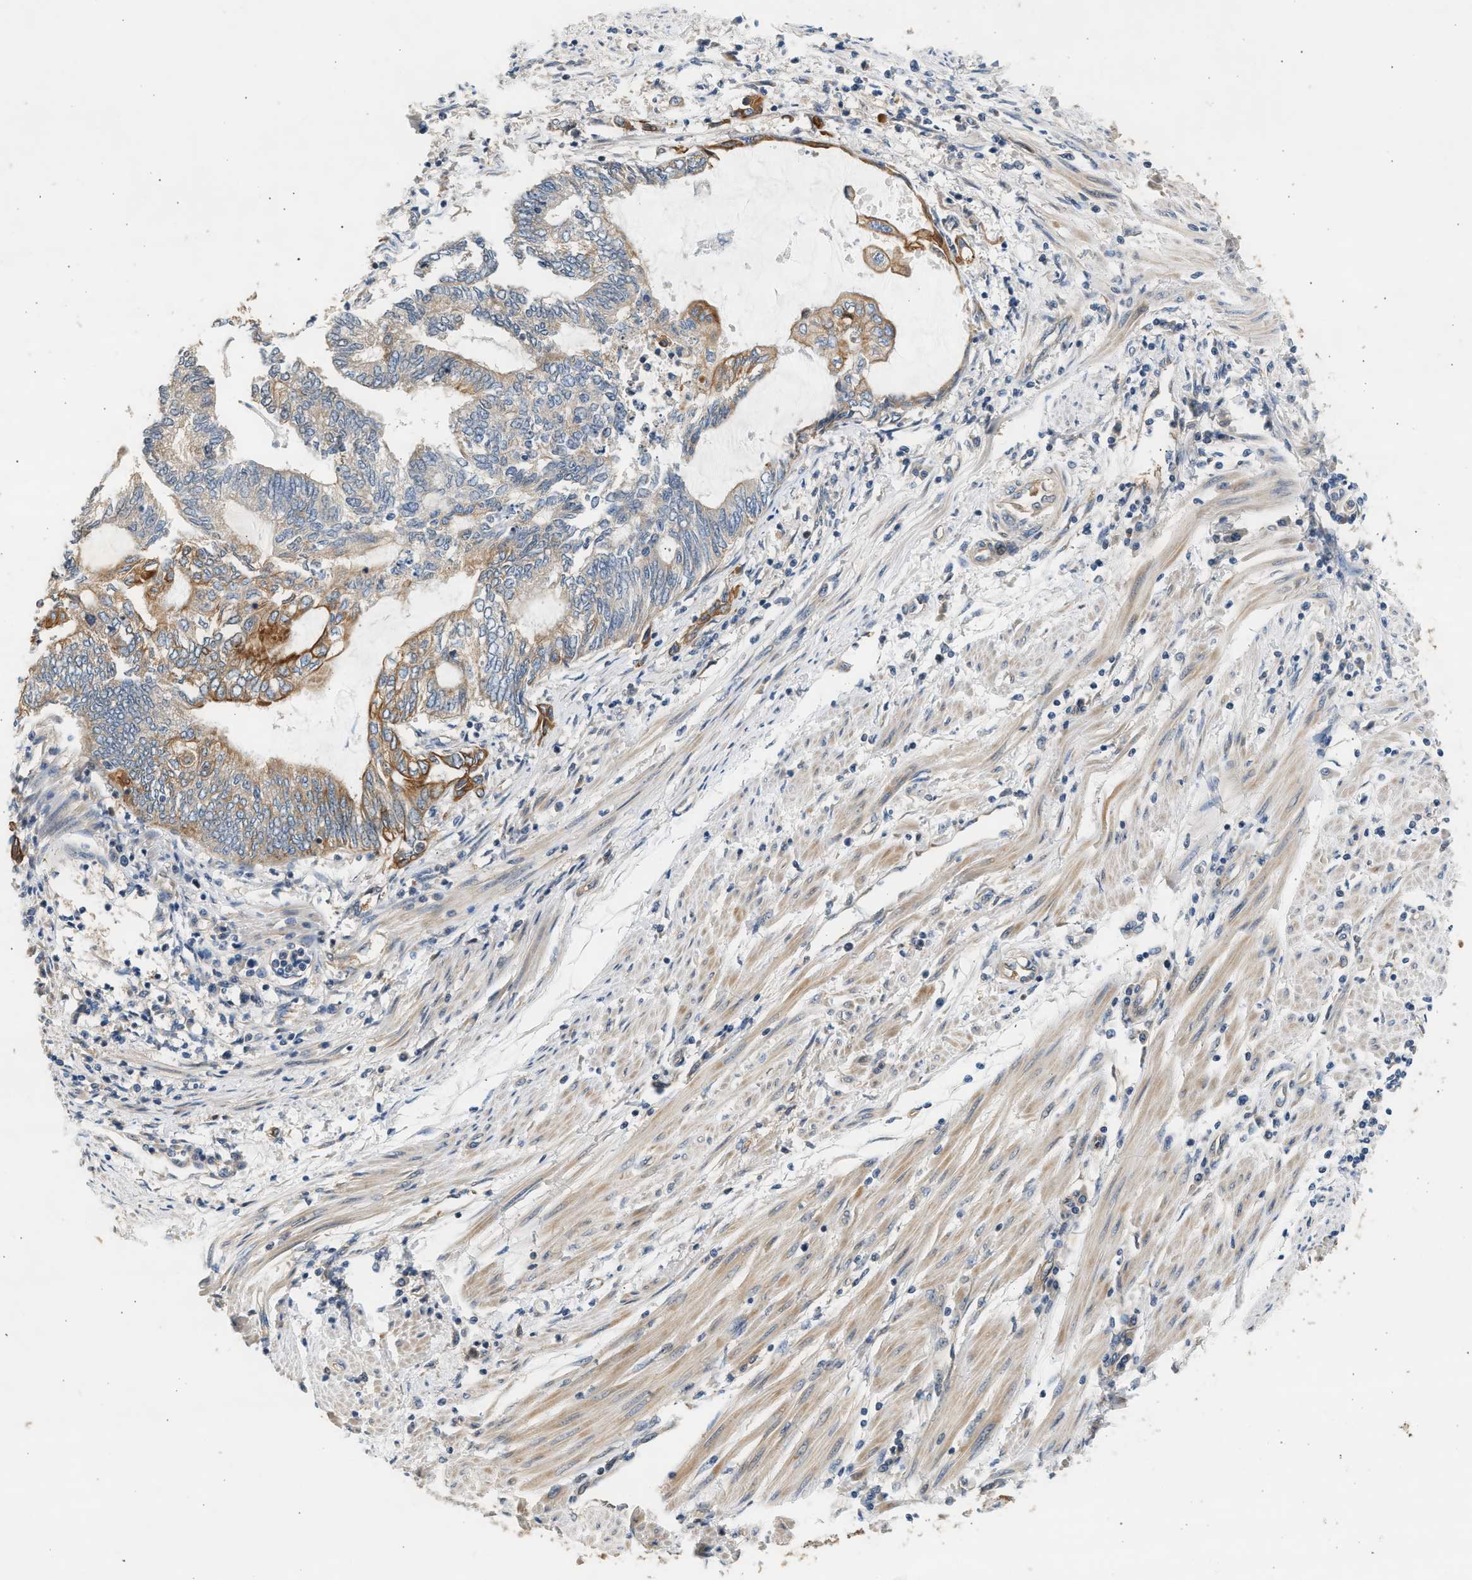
{"staining": {"intensity": "moderate", "quantity": "25%-75%", "location": "cytoplasmic/membranous"}, "tissue": "endometrial cancer", "cell_type": "Tumor cells", "image_type": "cancer", "snomed": [{"axis": "morphology", "description": "Adenocarcinoma, NOS"}, {"axis": "topography", "description": "Uterus"}, {"axis": "topography", "description": "Endometrium"}], "caption": "Adenocarcinoma (endometrial) stained with IHC reveals moderate cytoplasmic/membranous expression in approximately 25%-75% of tumor cells.", "gene": "WDR31", "patient": {"sex": "female", "age": 70}}